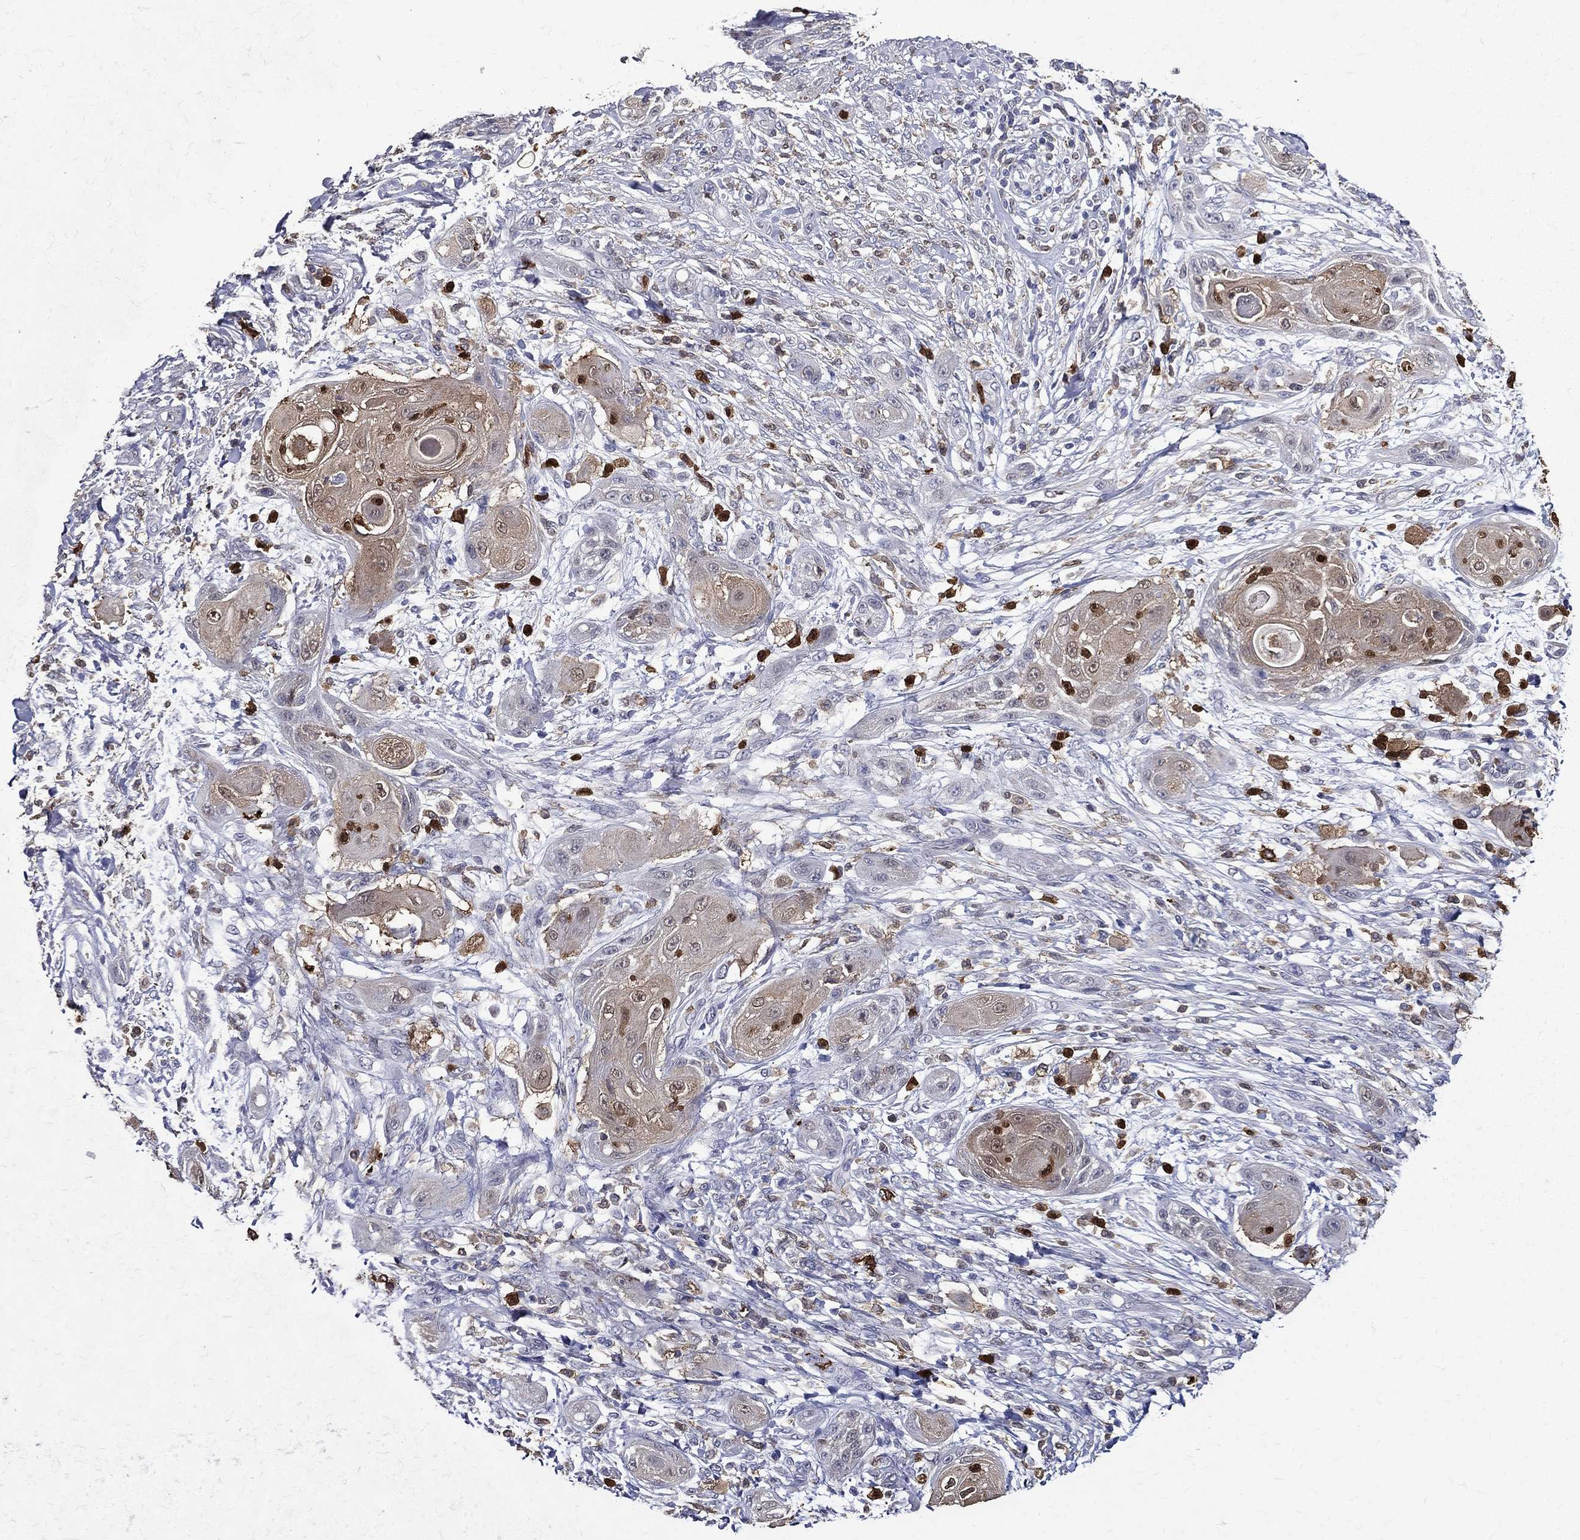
{"staining": {"intensity": "weak", "quantity": "<25%", "location": "cytoplasmic/membranous"}, "tissue": "skin cancer", "cell_type": "Tumor cells", "image_type": "cancer", "snomed": [{"axis": "morphology", "description": "Squamous cell carcinoma, NOS"}, {"axis": "topography", "description": "Skin"}], "caption": "Image shows no significant protein staining in tumor cells of squamous cell carcinoma (skin).", "gene": "GPR171", "patient": {"sex": "male", "age": 62}}